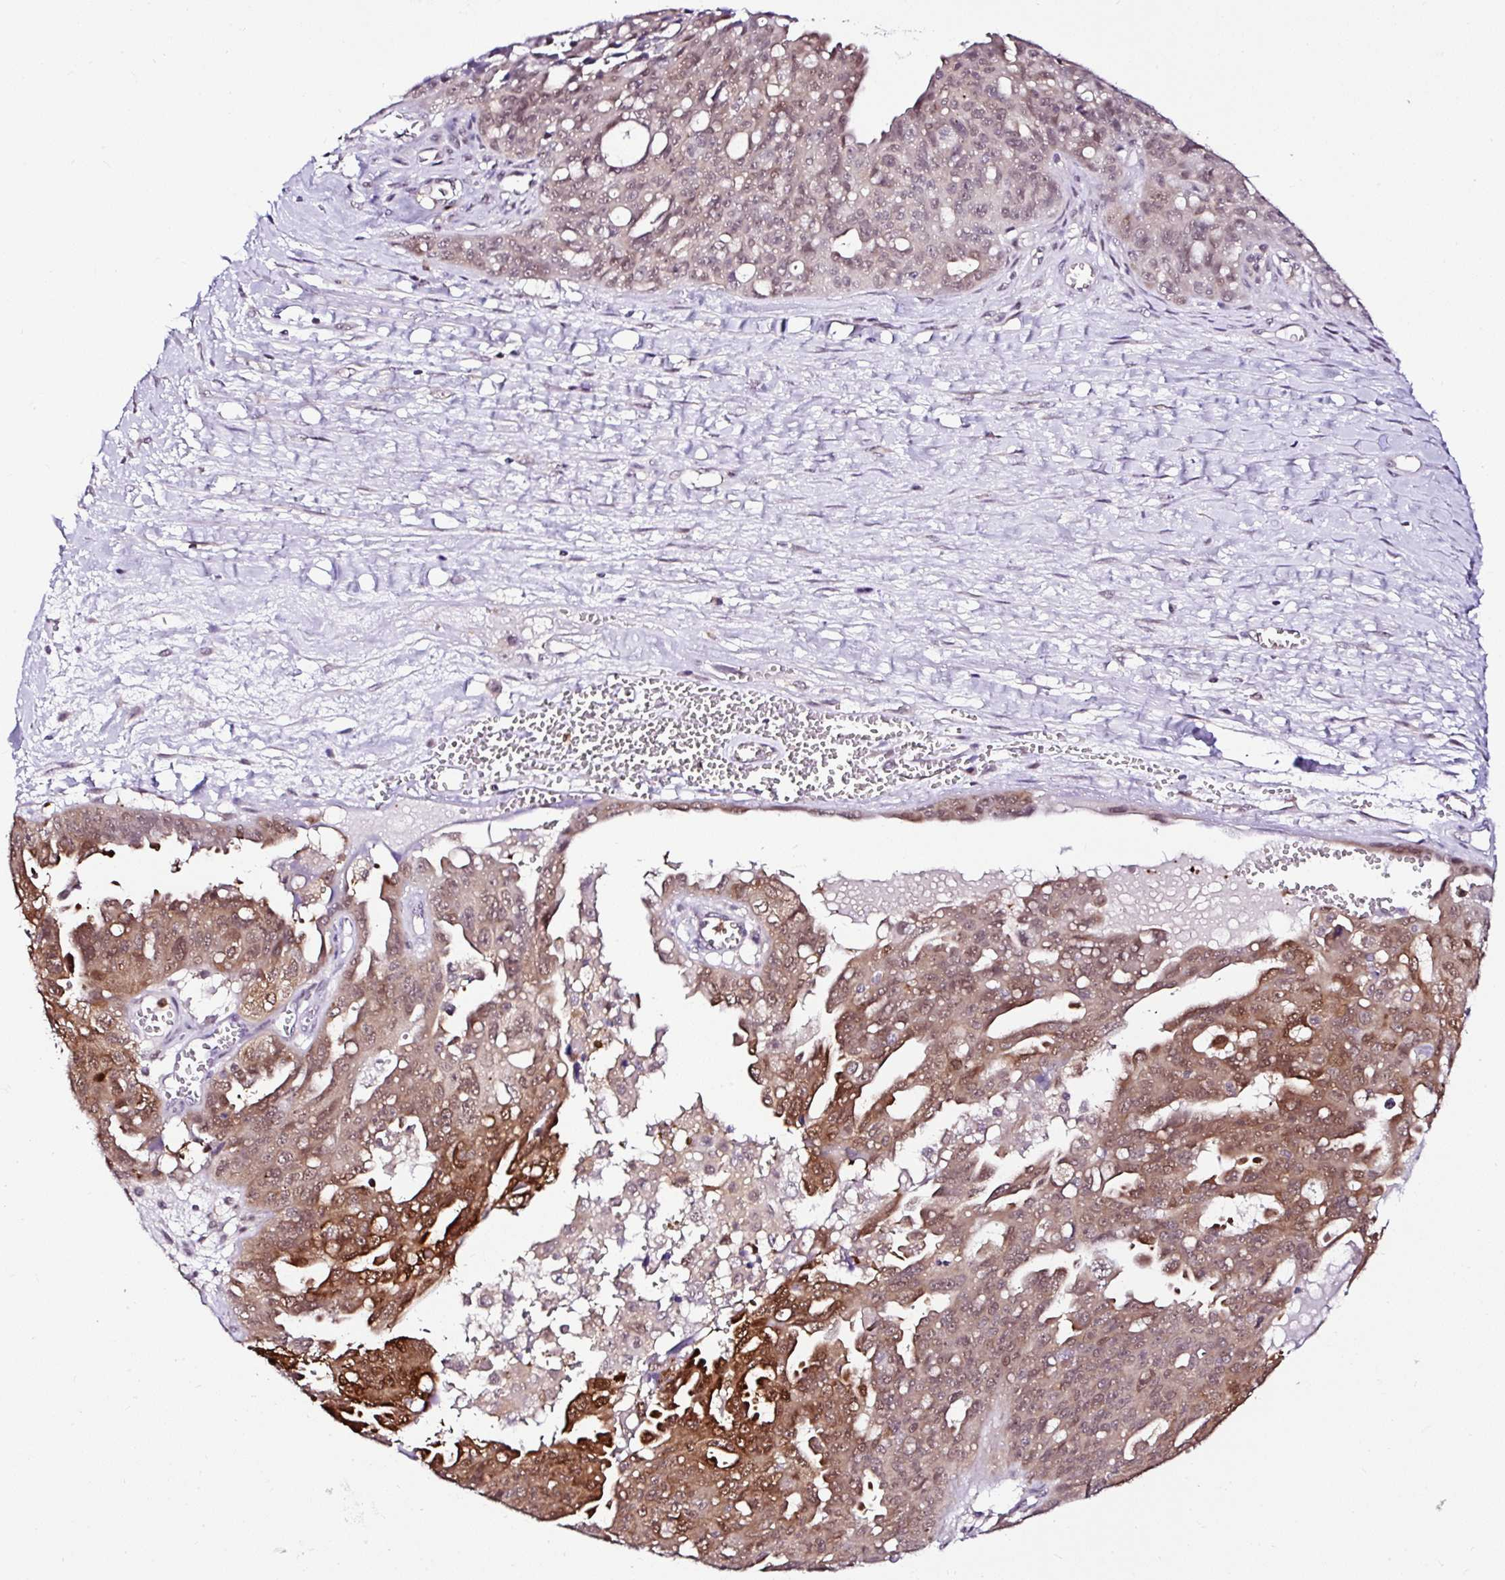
{"staining": {"intensity": "moderate", "quantity": ">75%", "location": "cytoplasmic/membranous,nuclear"}, "tissue": "ovarian cancer", "cell_type": "Tumor cells", "image_type": "cancer", "snomed": [{"axis": "morphology", "description": "Carcinoma, endometroid"}, {"axis": "topography", "description": "Ovary"}], "caption": "Immunohistochemical staining of ovarian cancer displays medium levels of moderate cytoplasmic/membranous and nuclear expression in about >75% of tumor cells. (Brightfield microscopy of DAB IHC at high magnification).", "gene": "PIN4", "patient": {"sex": "female", "age": 70}}